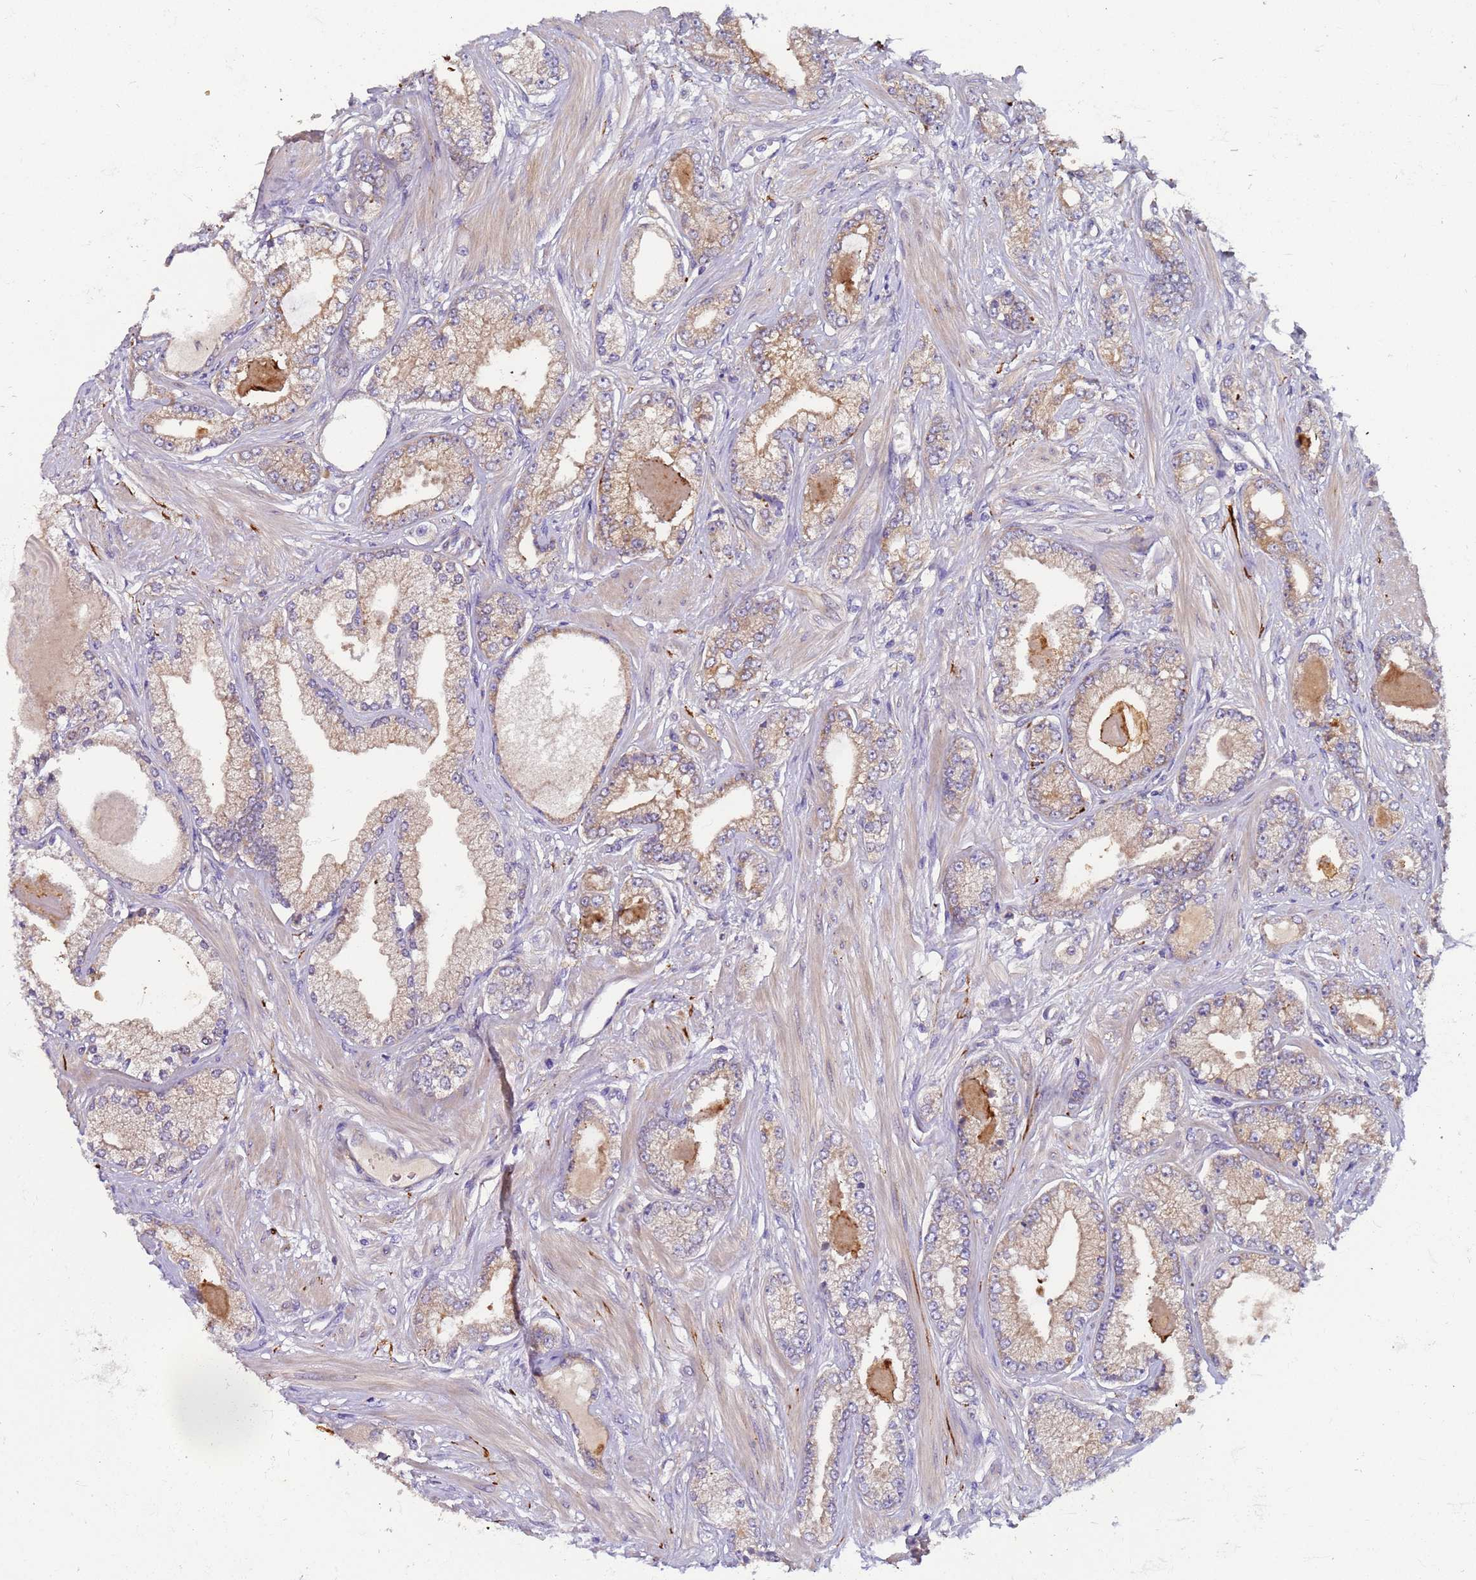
{"staining": {"intensity": "weak", "quantity": "25%-75%", "location": "cytoplasmic/membranous"}, "tissue": "prostate cancer", "cell_type": "Tumor cells", "image_type": "cancer", "snomed": [{"axis": "morphology", "description": "Adenocarcinoma, Low grade"}, {"axis": "topography", "description": "Prostate"}], "caption": "Prostate cancer (adenocarcinoma (low-grade)) stained for a protein reveals weak cytoplasmic/membranous positivity in tumor cells.", "gene": "PAQR7", "patient": {"sex": "male", "age": 64}}